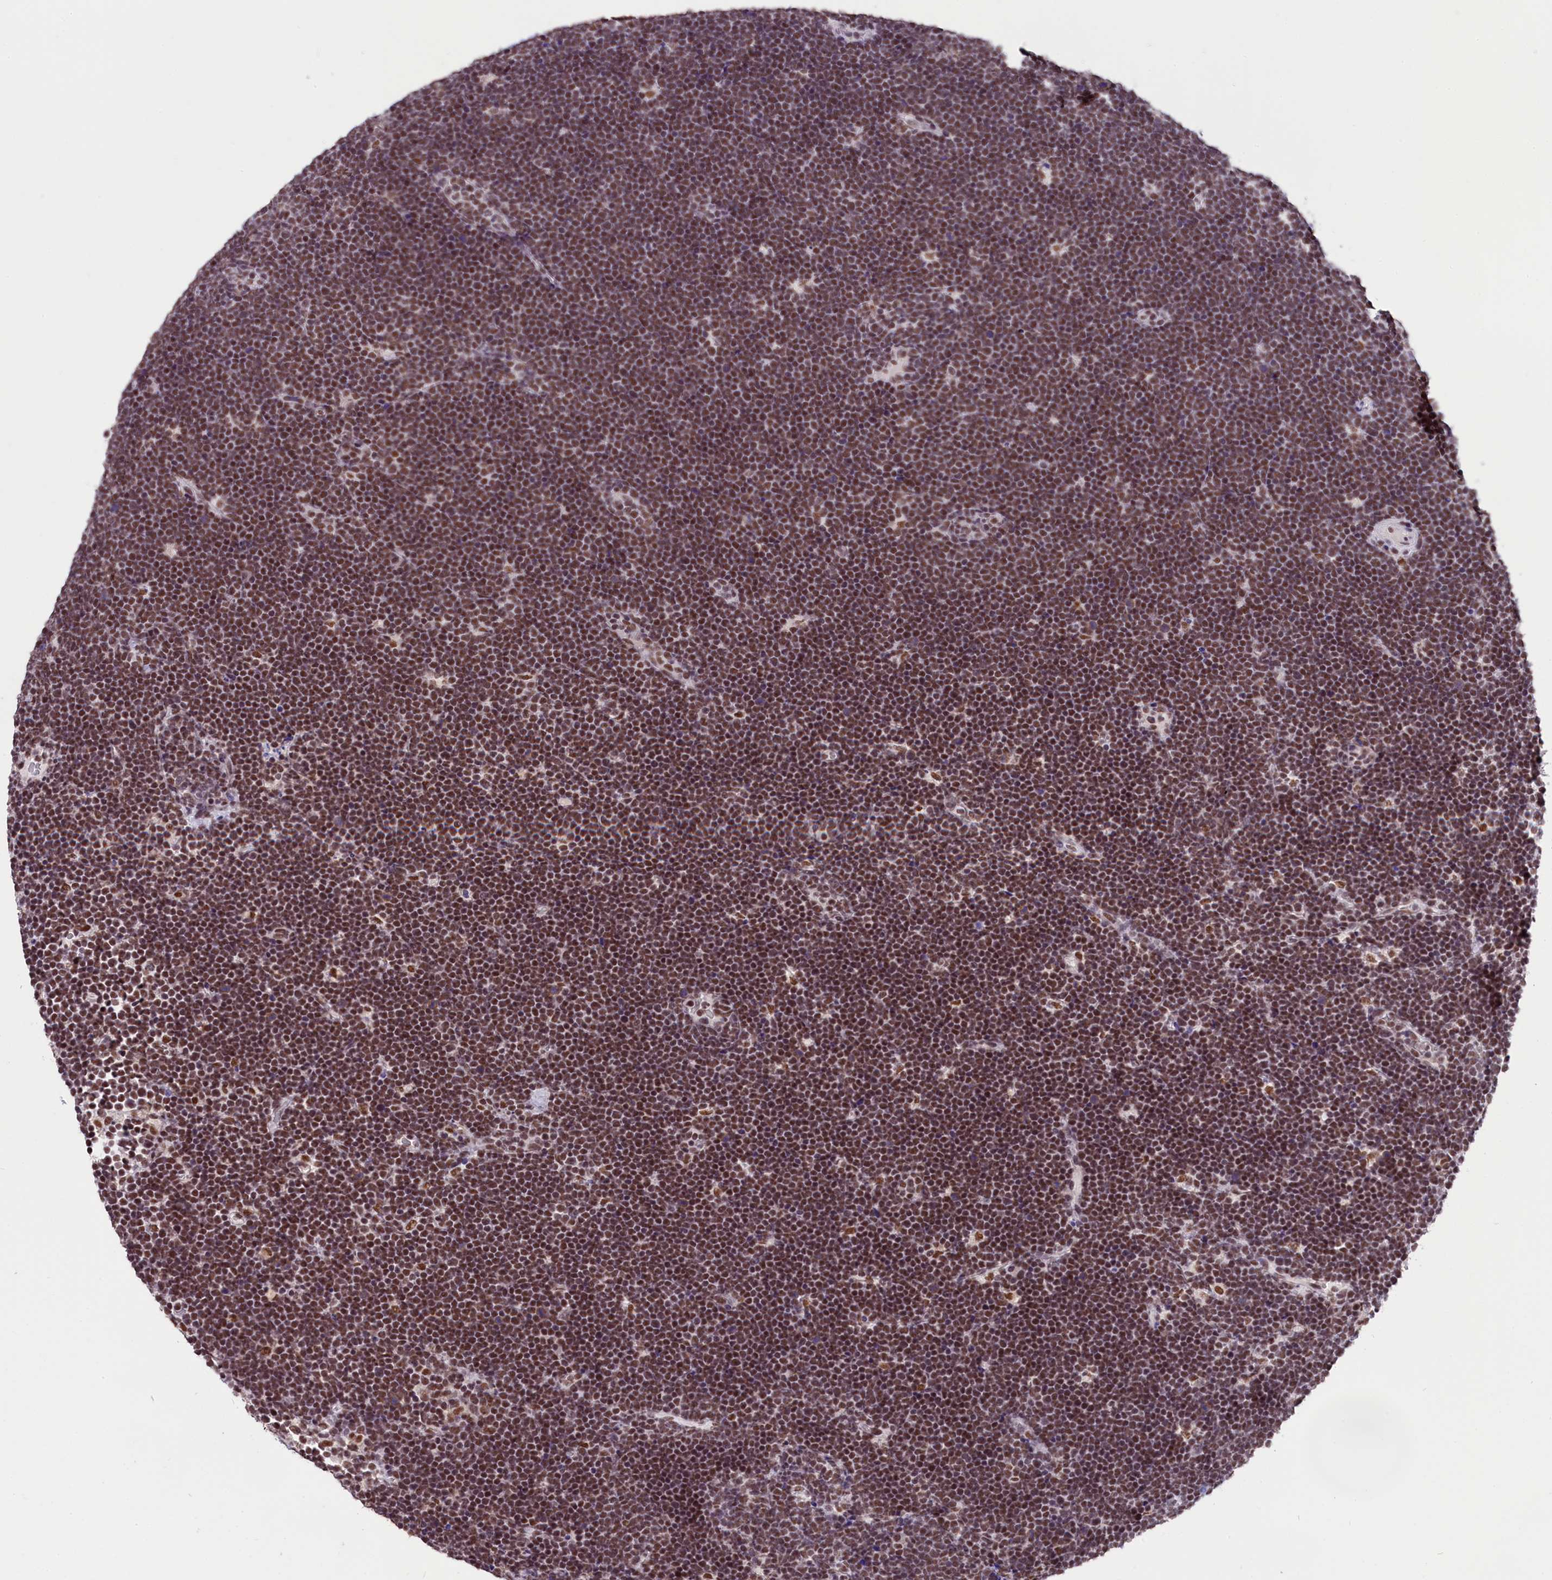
{"staining": {"intensity": "moderate", "quantity": ">75%", "location": "nuclear"}, "tissue": "lymphoma", "cell_type": "Tumor cells", "image_type": "cancer", "snomed": [{"axis": "morphology", "description": "Malignant lymphoma, non-Hodgkin's type, High grade"}, {"axis": "topography", "description": "Lymph node"}], "caption": "A brown stain shows moderate nuclear expression of a protein in lymphoma tumor cells.", "gene": "ZC3H4", "patient": {"sex": "male", "age": 13}}